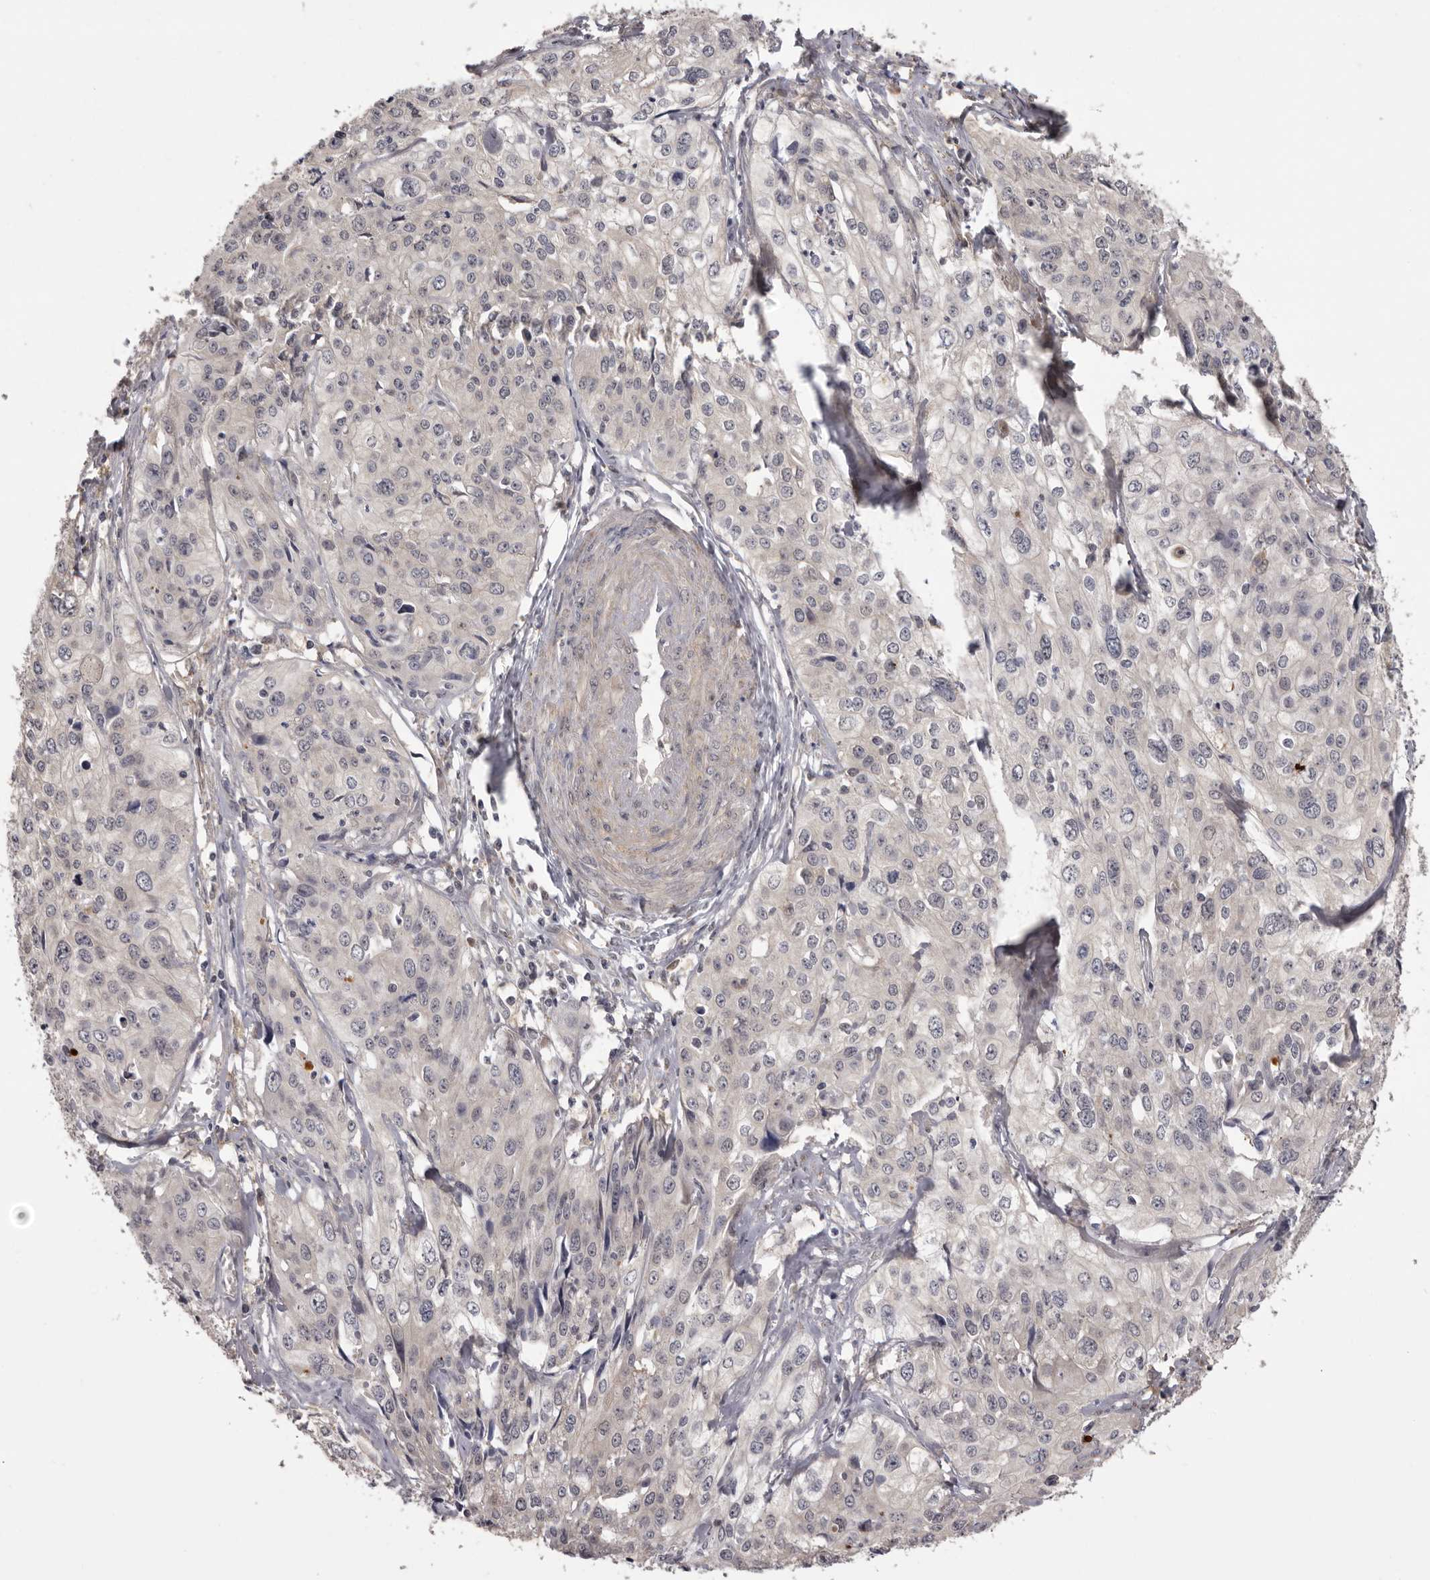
{"staining": {"intensity": "negative", "quantity": "none", "location": "none"}, "tissue": "cervical cancer", "cell_type": "Tumor cells", "image_type": "cancer", "snomed": [{"axis": "morphology", "description": "Squamous cell carcinoma, NOS"}, {"axis": "topography", "description": "Cervix"}], "caption": "A high-resolution histopathology image shows immunohistochemistry (IHC) staining of cervical cancer (squamous cell carcinoma), which shows no significant expression in tumor cells. (Stains: DAB (3,3'-diaminobenzidine) IHC with hematoxylin counter stain, Microscopy: brightfield microscopy at high magnification).", "gene": "MDH1", "patient": {"sex": "female", "age": 31}}